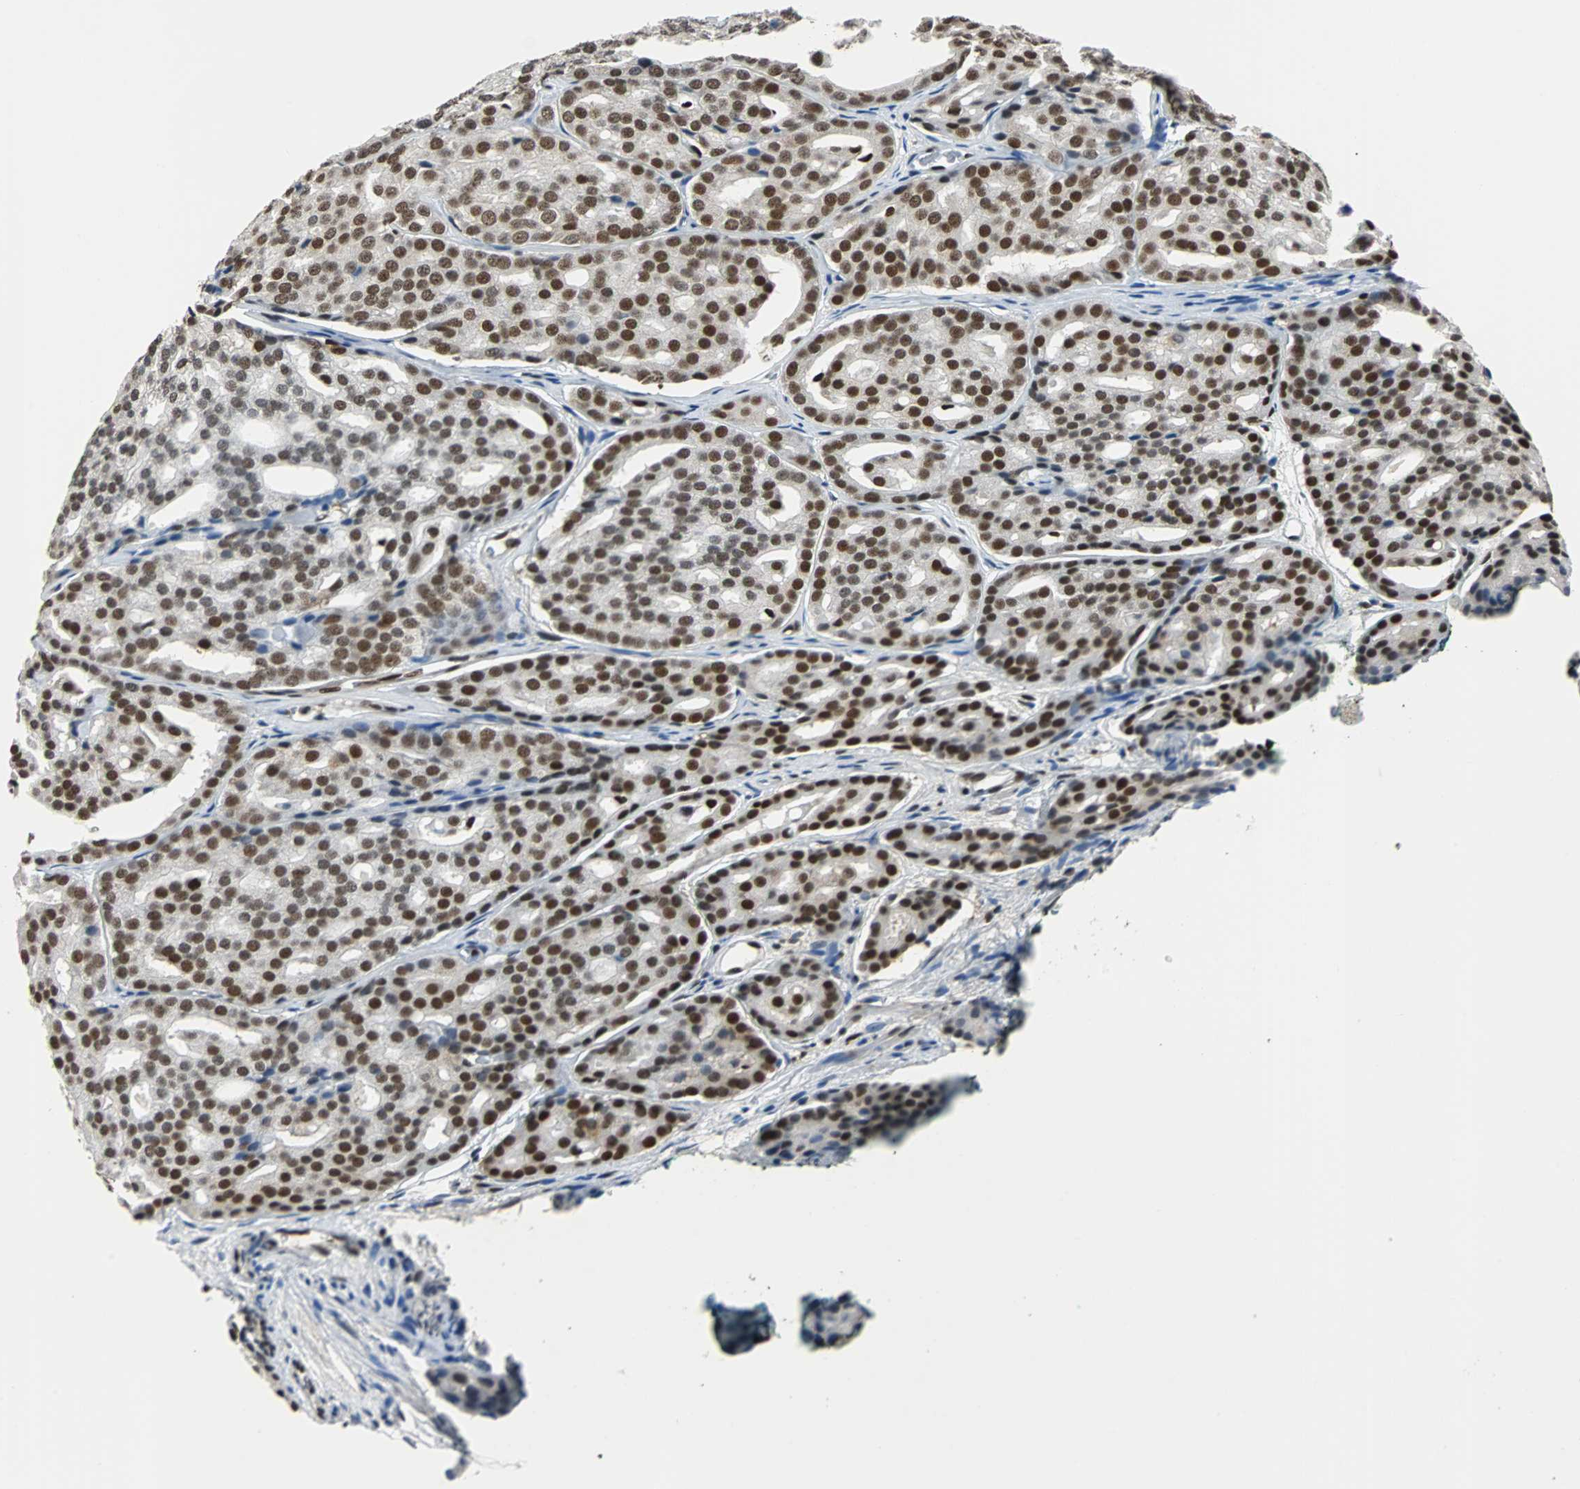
{"staining": {"intensity": "moderate", "quantity": ">75%", "location": "nuclear"}, "tissue": "prostate cancer", "cell_type": "Tumor cells", "image_type": "cancer", "snomed": [{"axis": "morphology", "description": "Adenocarcinoma, High grade"}, {"axis": "topography", "description": "Prostate"}], "caption": "Prostate cancer (adenocarcinoma (high-grade)) tissue shows moderate nuclear staining in approximately >75% of tumor cells", "gene": "XRCC4", "patient": {"sex": "male", "age": 64}}